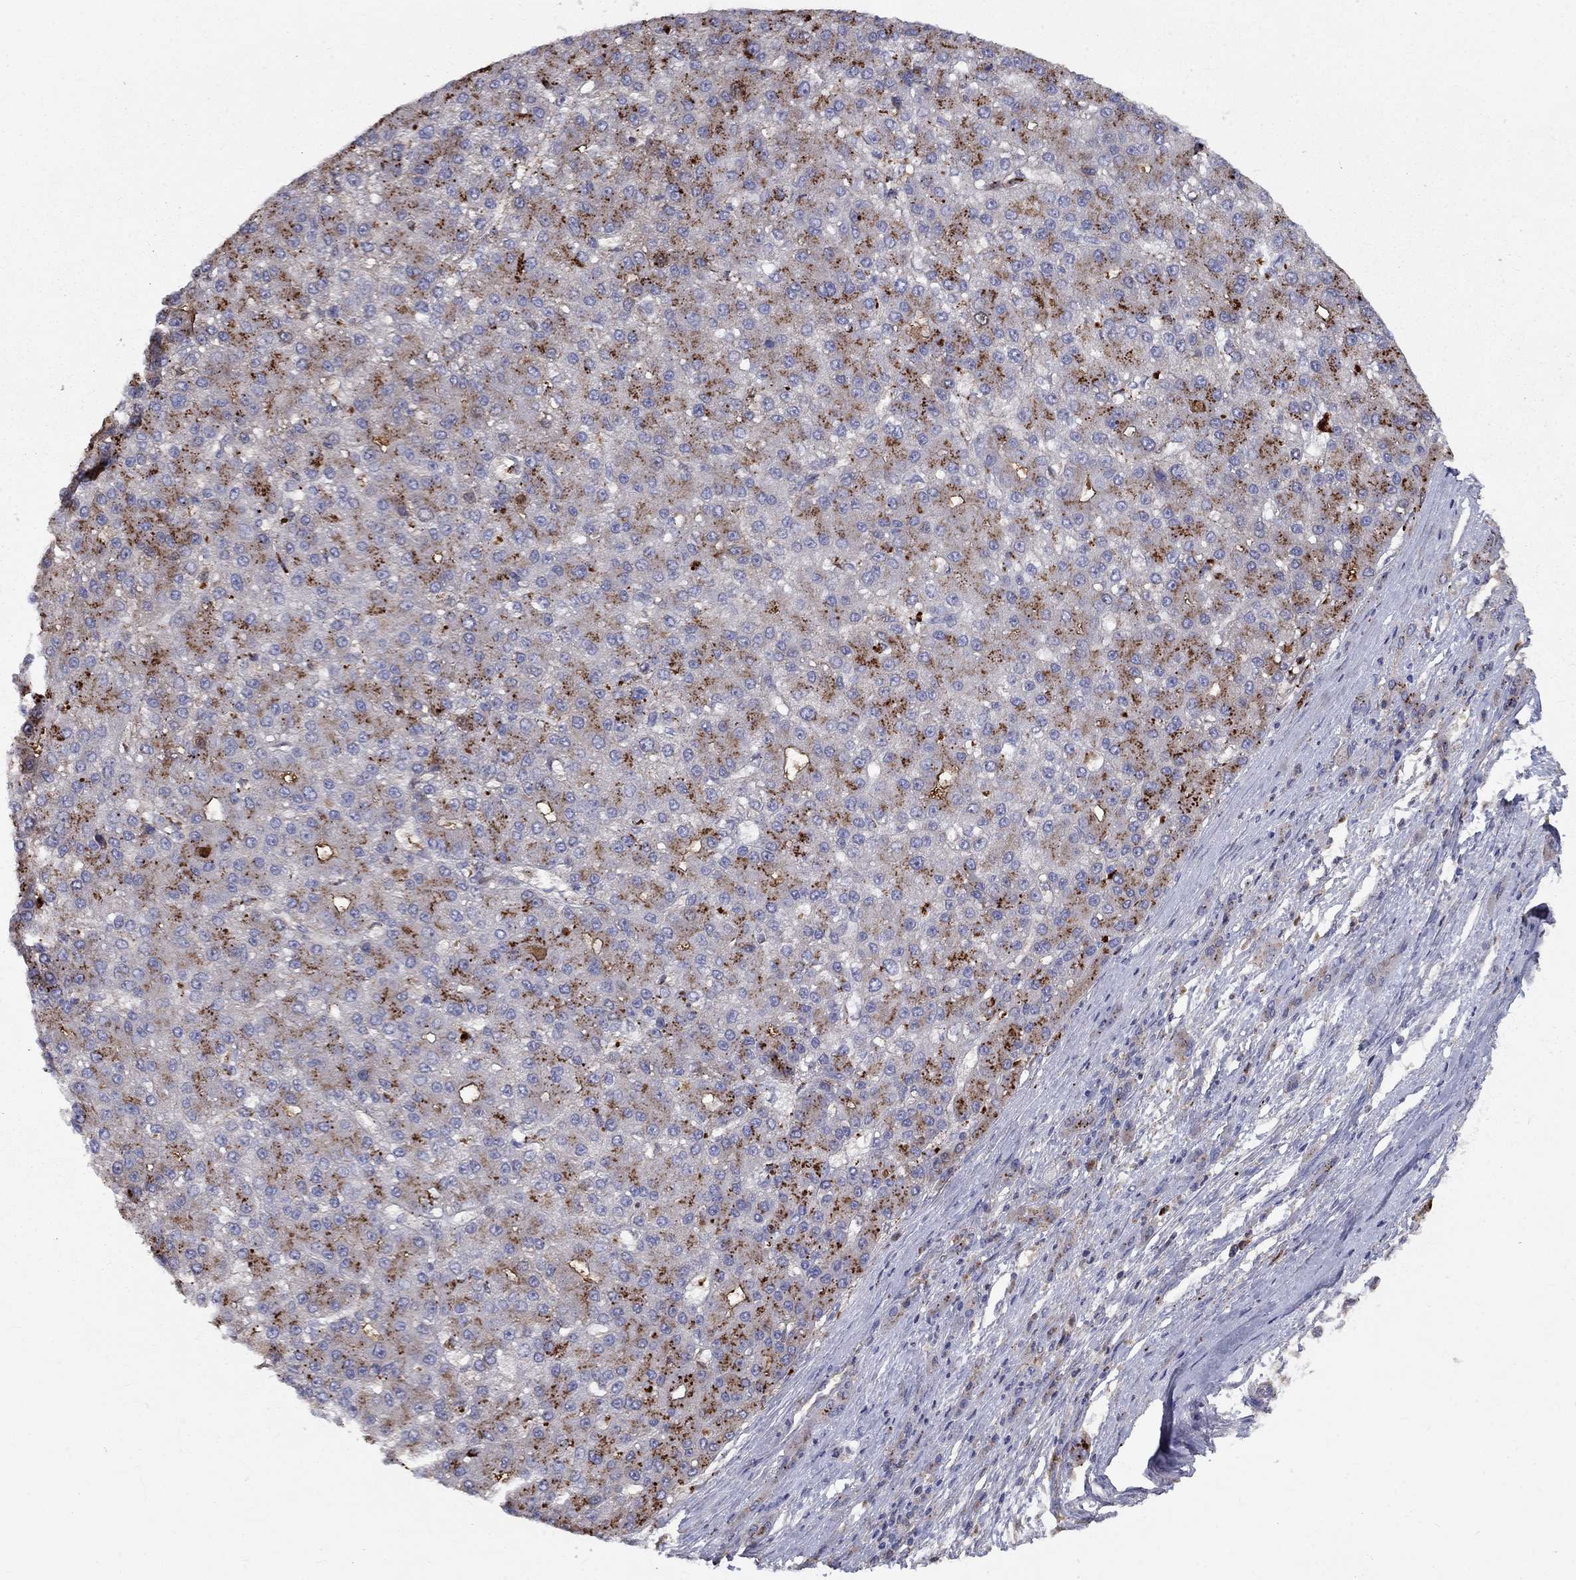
{"staining": {"intensity": "strong", "quantity": "25%-75%", "location": "cytoplasmic/membranous"}, "tissue": "liver cancer", "cell_type": "Tumor cells", "image_type": "cancer", "snomed": [{"axis": "morphology", "description": "Carcinoma, Hepatocellular, NOS"}, {"axis": "topography", "description": "Liver"}], "caption": "A photomicrograph of hepatocellular carcinoma (liver) stained for a protein displays strong cytoplasmic/membranous brown staining in tumor cells. (DAB (3,3'-diaminobenzidine) IHC with brightfield microscopy, high magnification).", "gene": "EPDR1", "patient": {"sex": "male", "age": 67}}